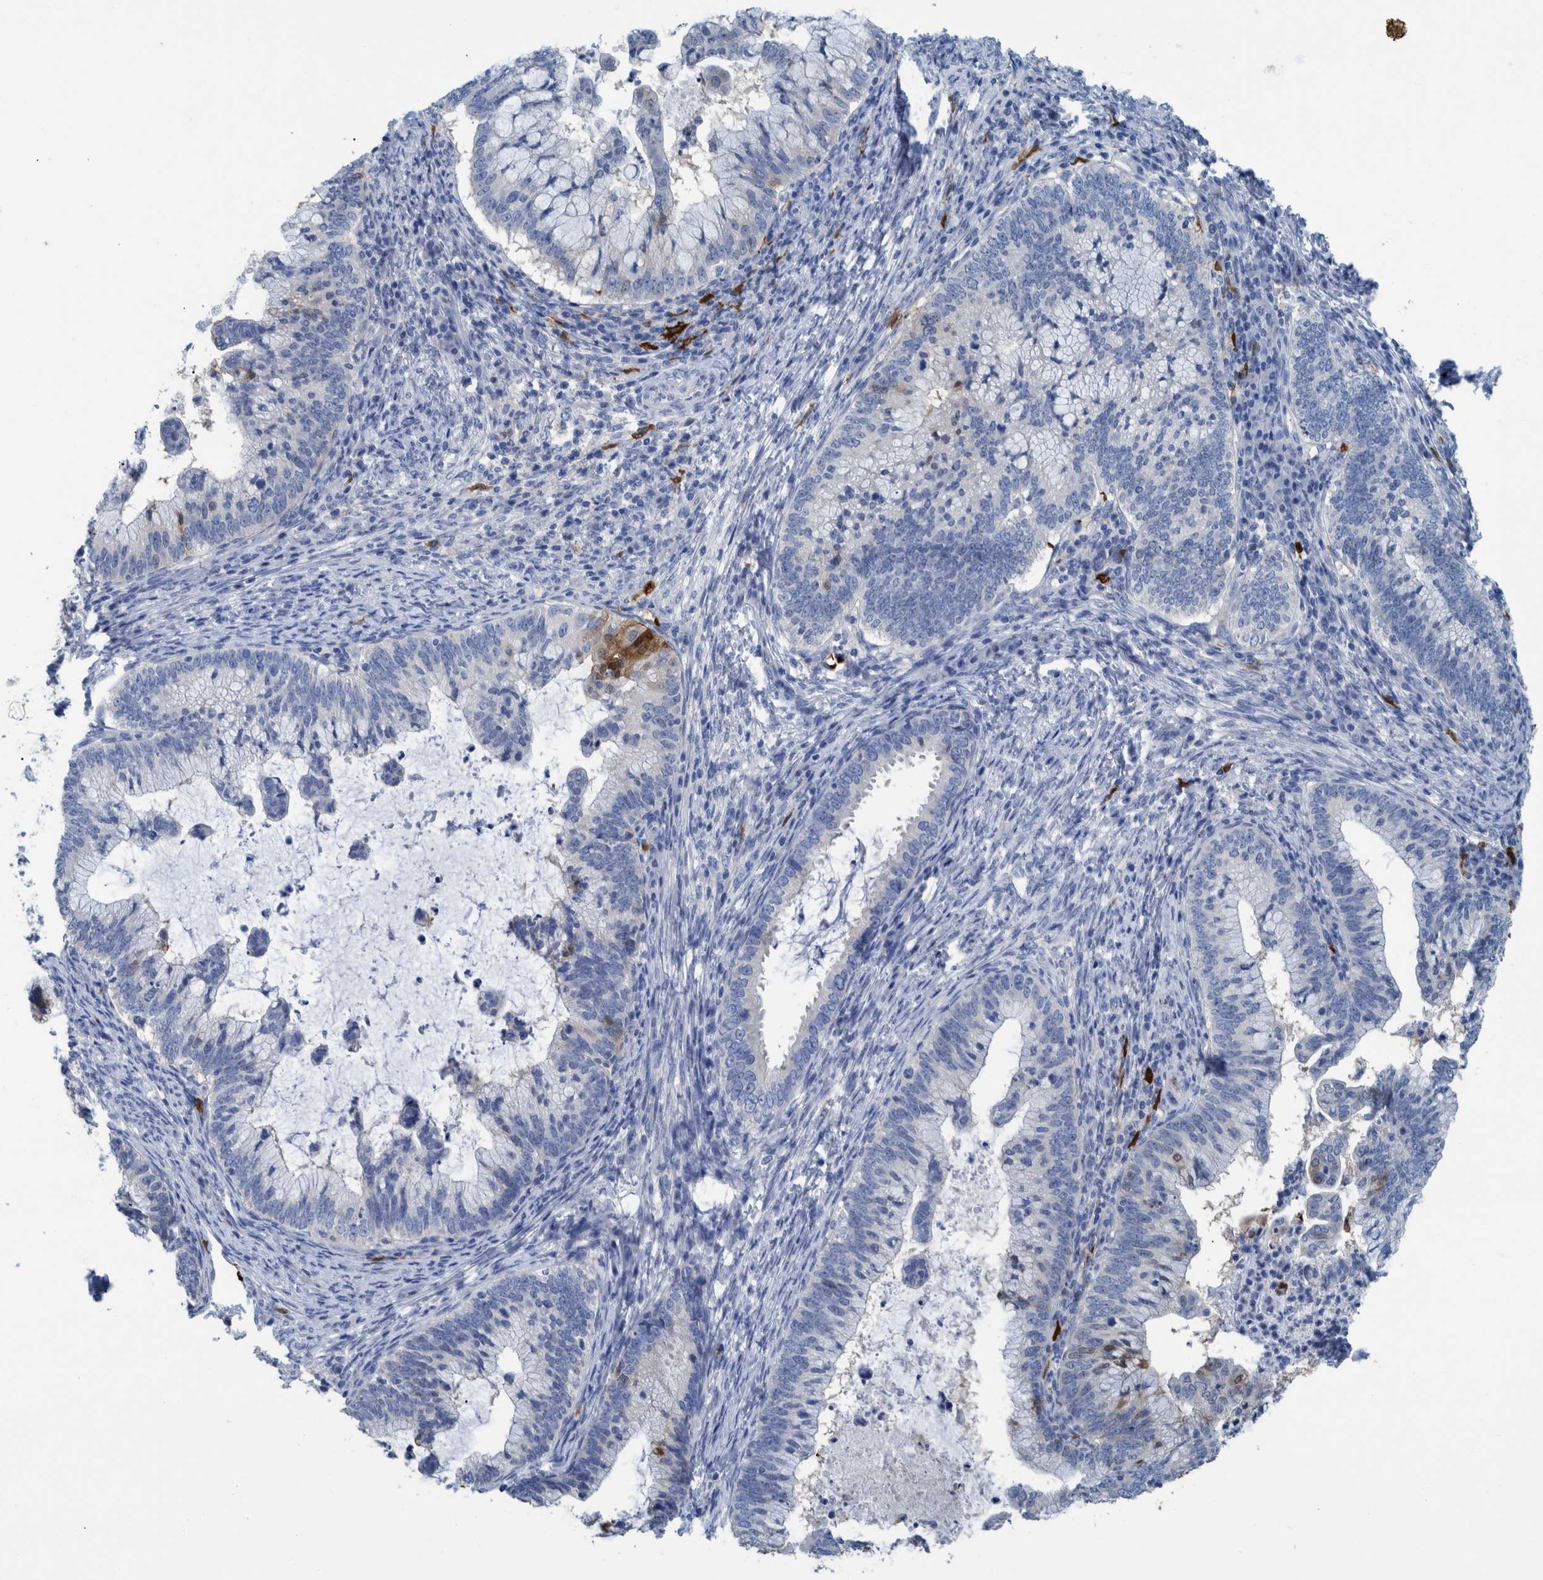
{"staining": {"intensity": "moderate", "quantity": "<25%", "location": "cytoplasmic/membranous"}, "tissue": "cervical cancer", "cell_type": "Tumor cells", "image_type": "cancer", "snomed": [{"axis": "morphology", "description": "Adenocarcinoma, NOS"}, {"axis": "topography", "description": "Cervix"}], "caption": "The immunohistochemical stain shows moderate cytoplasmic/membranous positivity in tumor cells of cervical adenocarcinoma tissue.", "gene": "IDO1", "patient": {"sex": "female", "age": 36}}